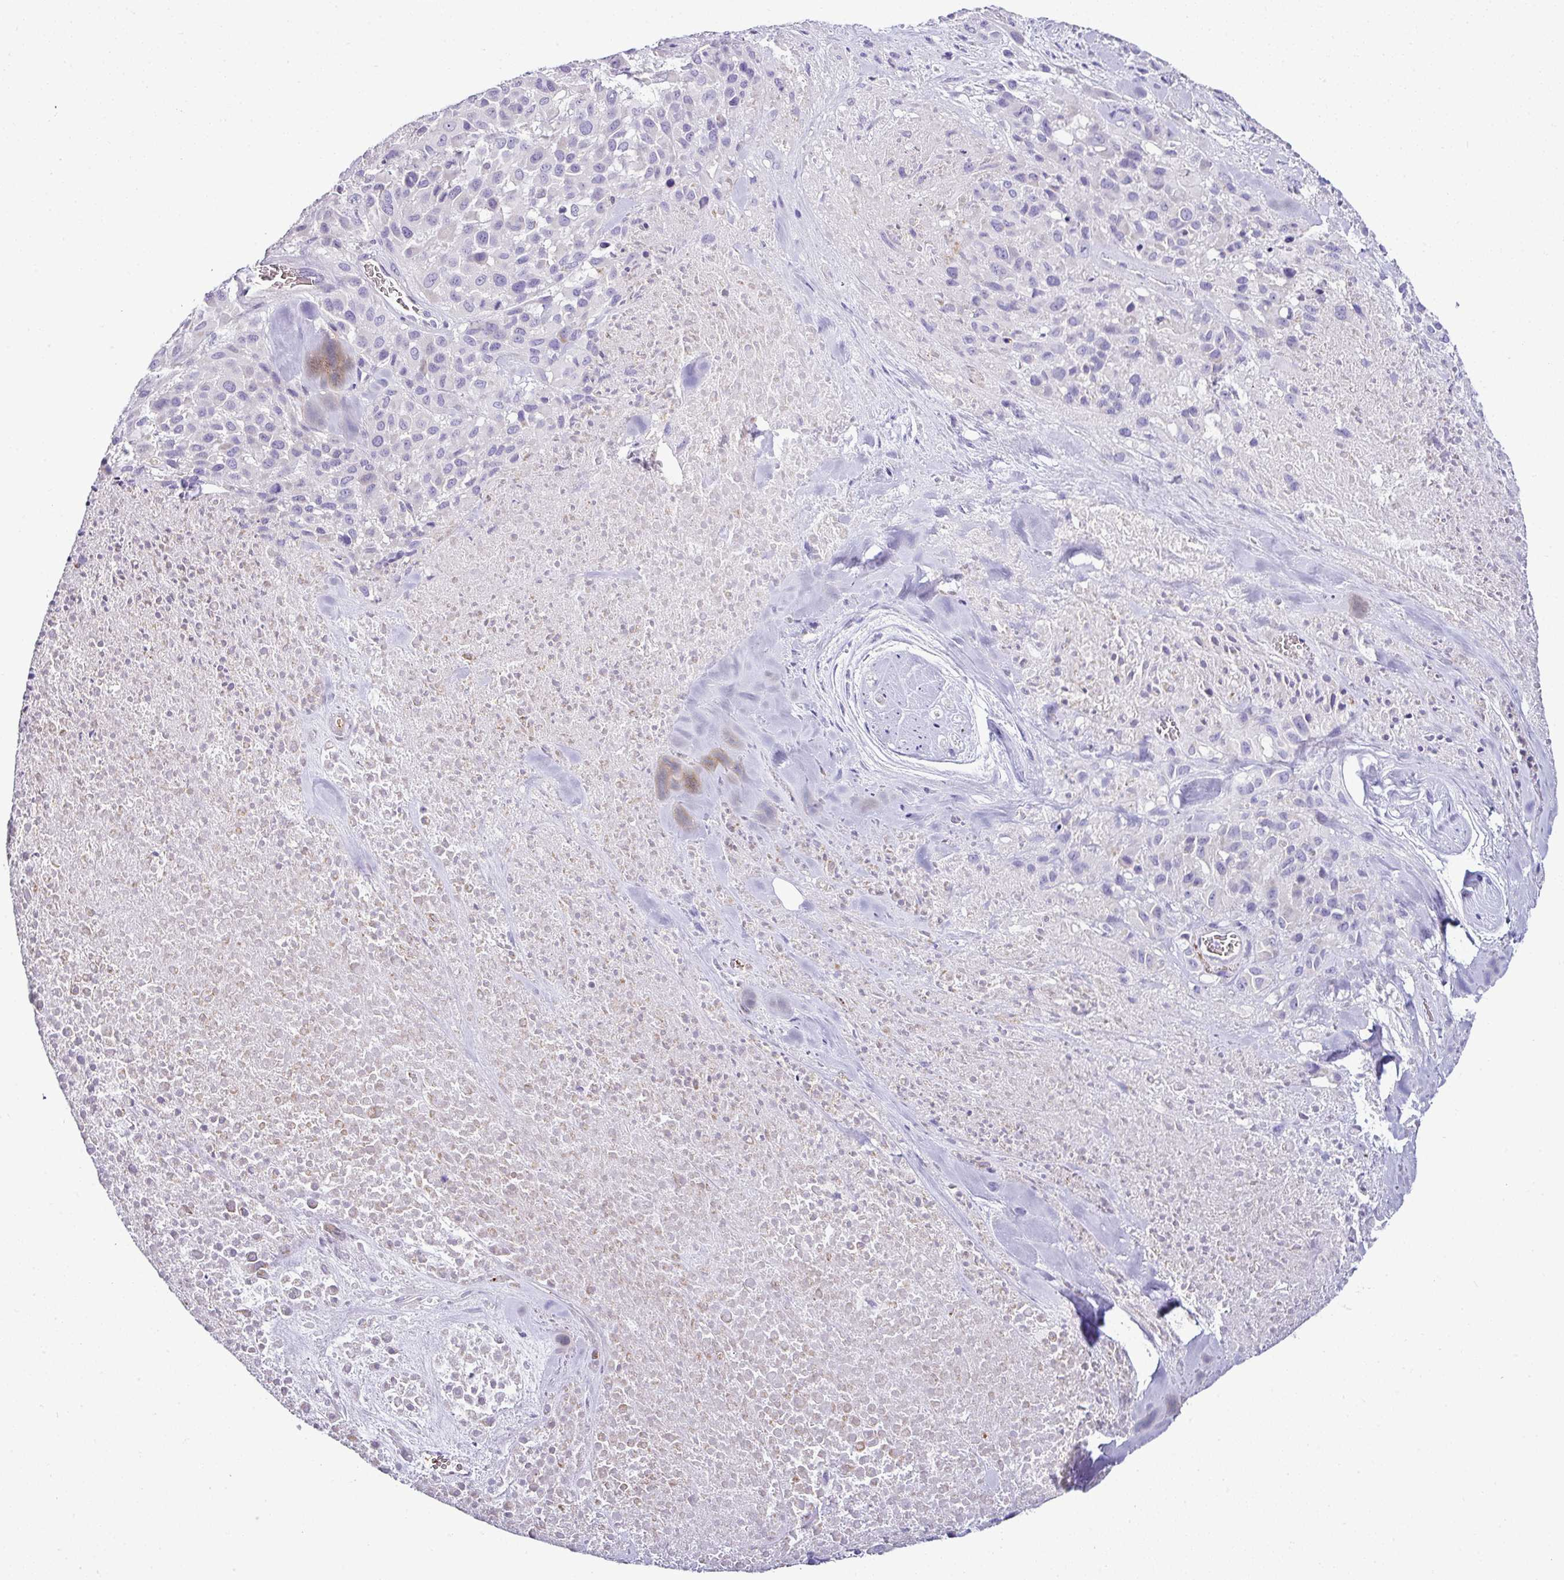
{"staining": {"intensity": "negative", "quantity": "none", "location": "none"}, "tissue": "melanoma", "cell_type": "Tumor cells", "image_type": "cancer", "snomed": [{"axis": "morphology", "description": "Malignant melanoma, Metastatic site"}, {"axis": "topography", "description": "Skin"}], "caption": "The histopathology image displays no staining of tumor cells in malignant melanoma (metastatic site).", "gene": "NAPSA", "patient": {"sex": "female", "age": 81}}